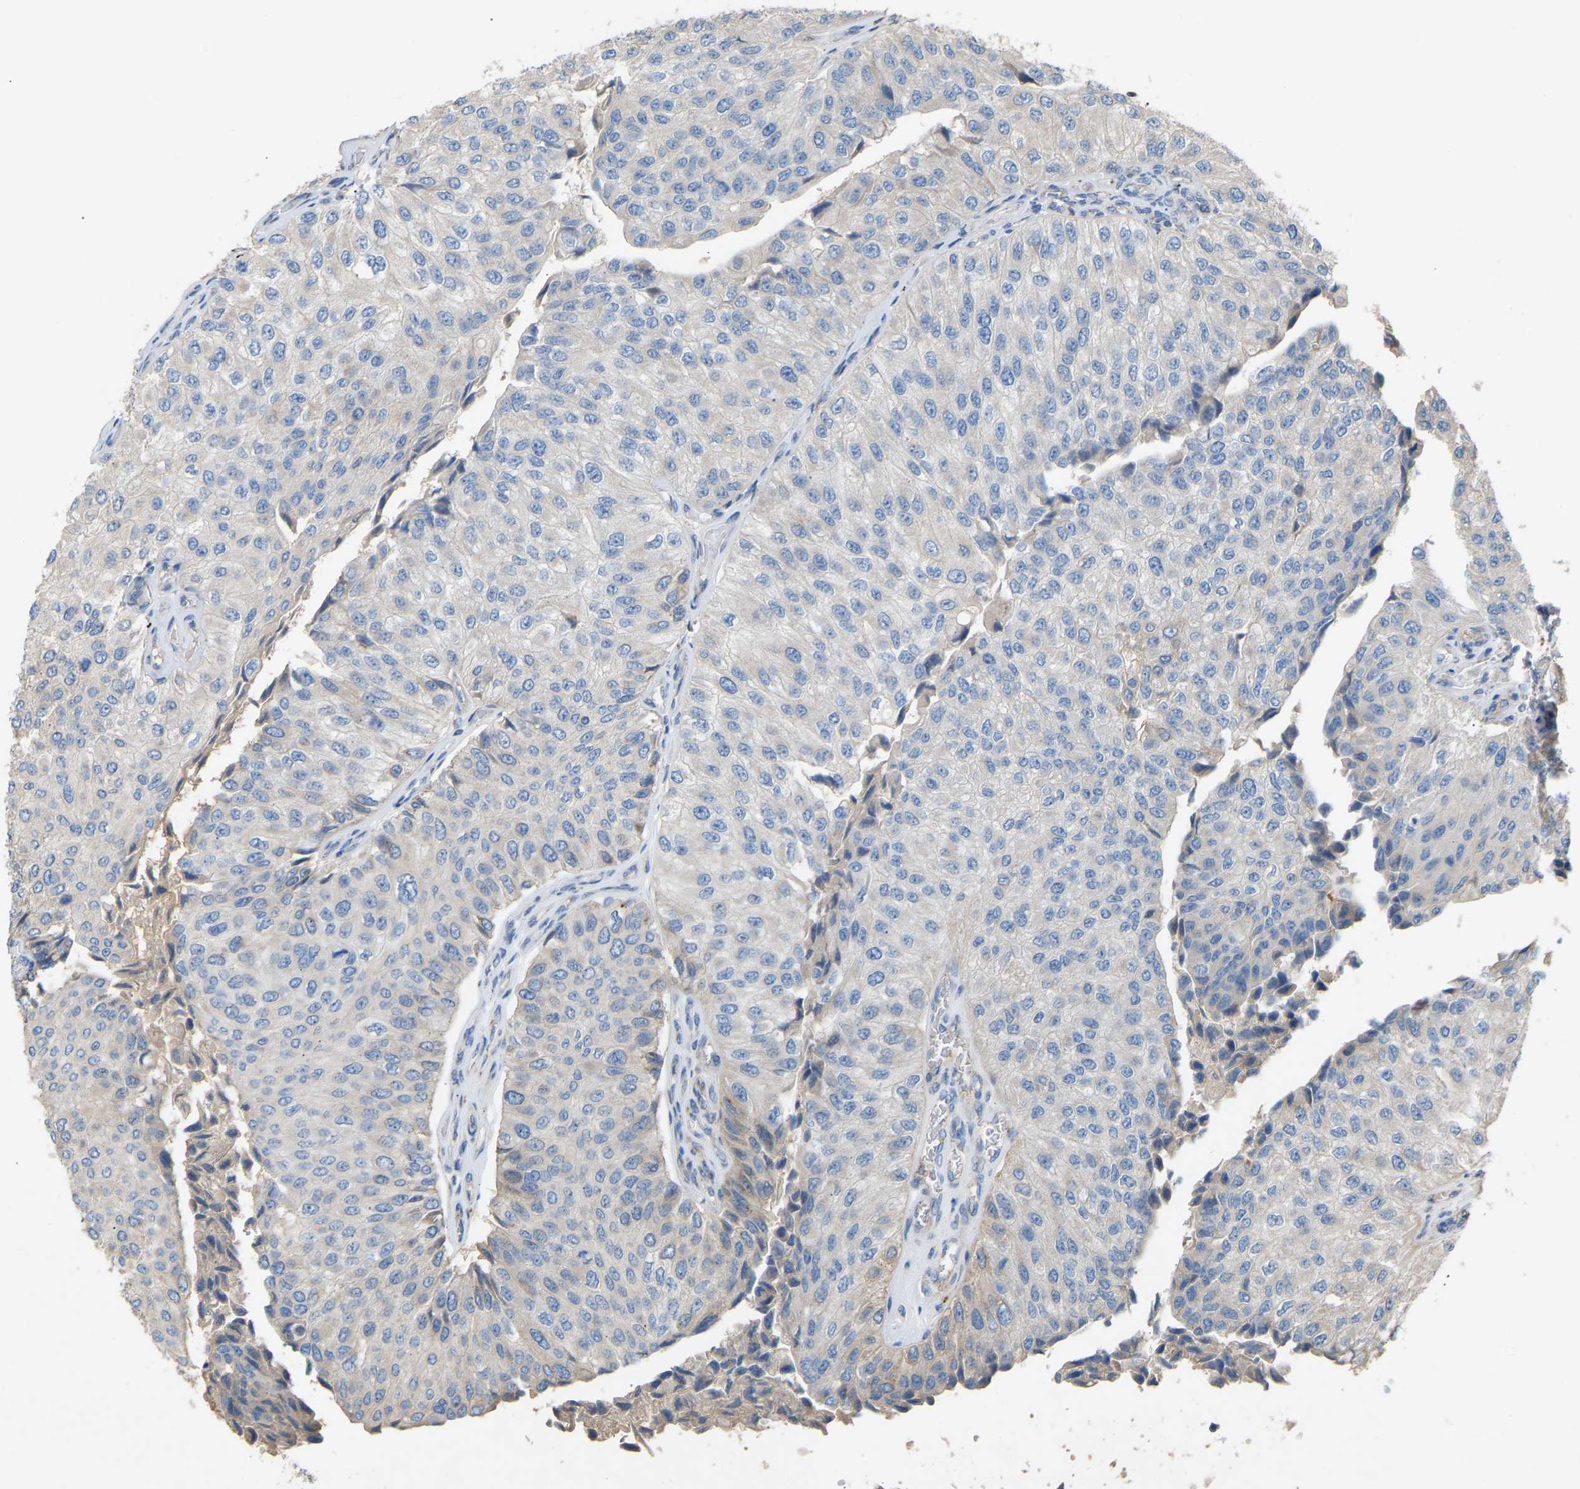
{"staining": {"intensity": "negative", "quantity": "none", "location": "none"}, "tissue": "urothelial cancer", "cell_type": "Tumor cells", "image_type": "cancer", "snomed": [{"axis": "morphology", "description": "Urothelial carcinoma, High grade"}, {"axis": "topography", "description": "Kidney"}, {"axis": "topography", "description": "Urinary bladder"}], "caption": "Immunohistochemistry (IHC) histopathology image of high-grade urothelial carcinoma stained for a protein (brown), which displays no staining in tumor cells.", "gene": "RGP1", "patient": {"sex": "male", "age": 77}}